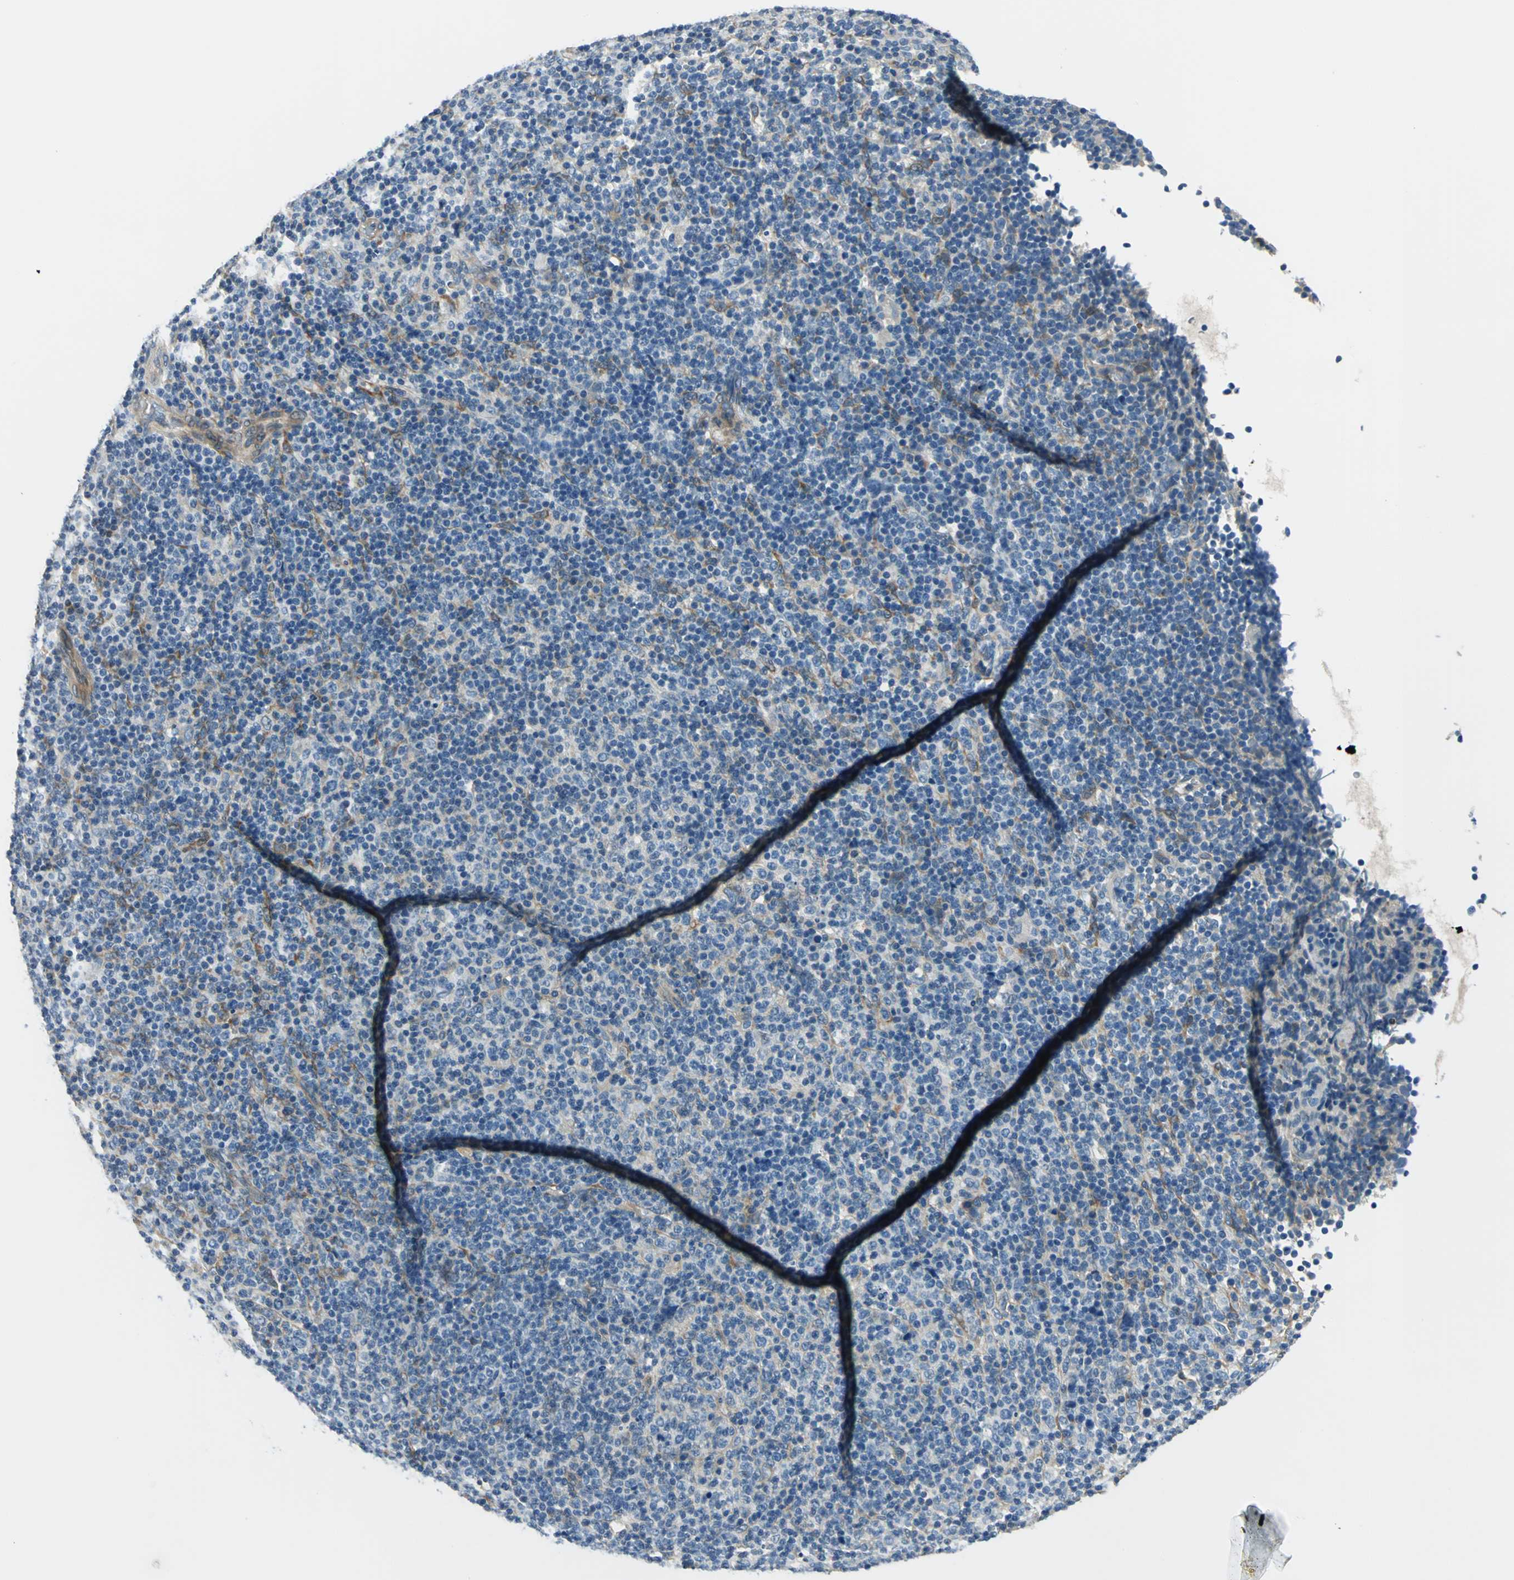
{"staining": {"intensity": "negative", "quantity": "none", "location": "none"}, "tissue": "lymphoma", "cell_type": "Tumor cells", "image_type": "cancer", "snomed": [{"axis": "morphology", "description": "Malignant lymphoma, non-Hodgkin's type, Low grade"}, {"axis": "topography", "description": "Lymph node"}], "caption": "An immunohistochemistry photomicrograph of lymphoma is shown. There is no staining in tumor cells of lymphoma. The staining was performed using DAB to visualize the protein expression in brown, while the nuclei were stained in blue with hematoxylin (Magnification: 20x).", "gene": "CDC42EP1", "patient": {"sex": "male", "age": 70}}